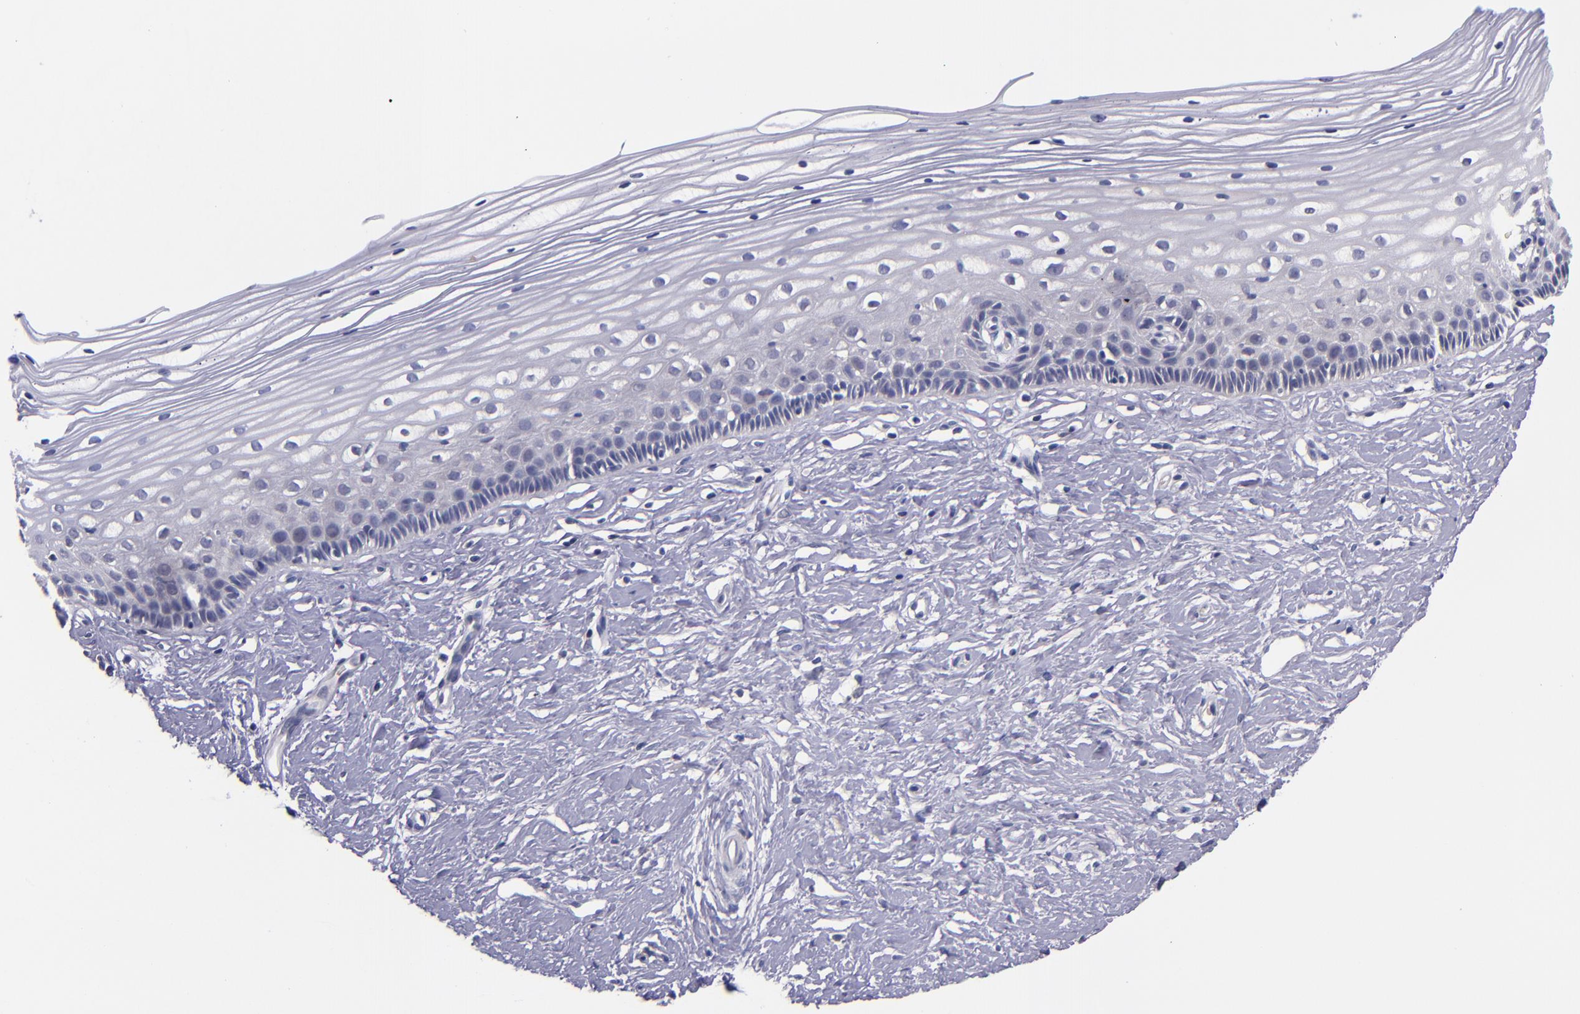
{"staining": {"intensity": "negative", "quantity": "none", "location": "none"}, "tissue": "cervix", "cell_type": "Glandular cells", "image_type": "normal", "snomed": [{"axis": "morphology", "description": "Normal tissue, NOS"}, {"axis": "topography", "description": "Cervix"}], "caption": "Immunohistochemistry (IHC) image of benign cervix stained for a protein (brown), which displays no expression in glandular cells.", "gene": "RBP4", "patient": {"sex": "female", "age": 40}}